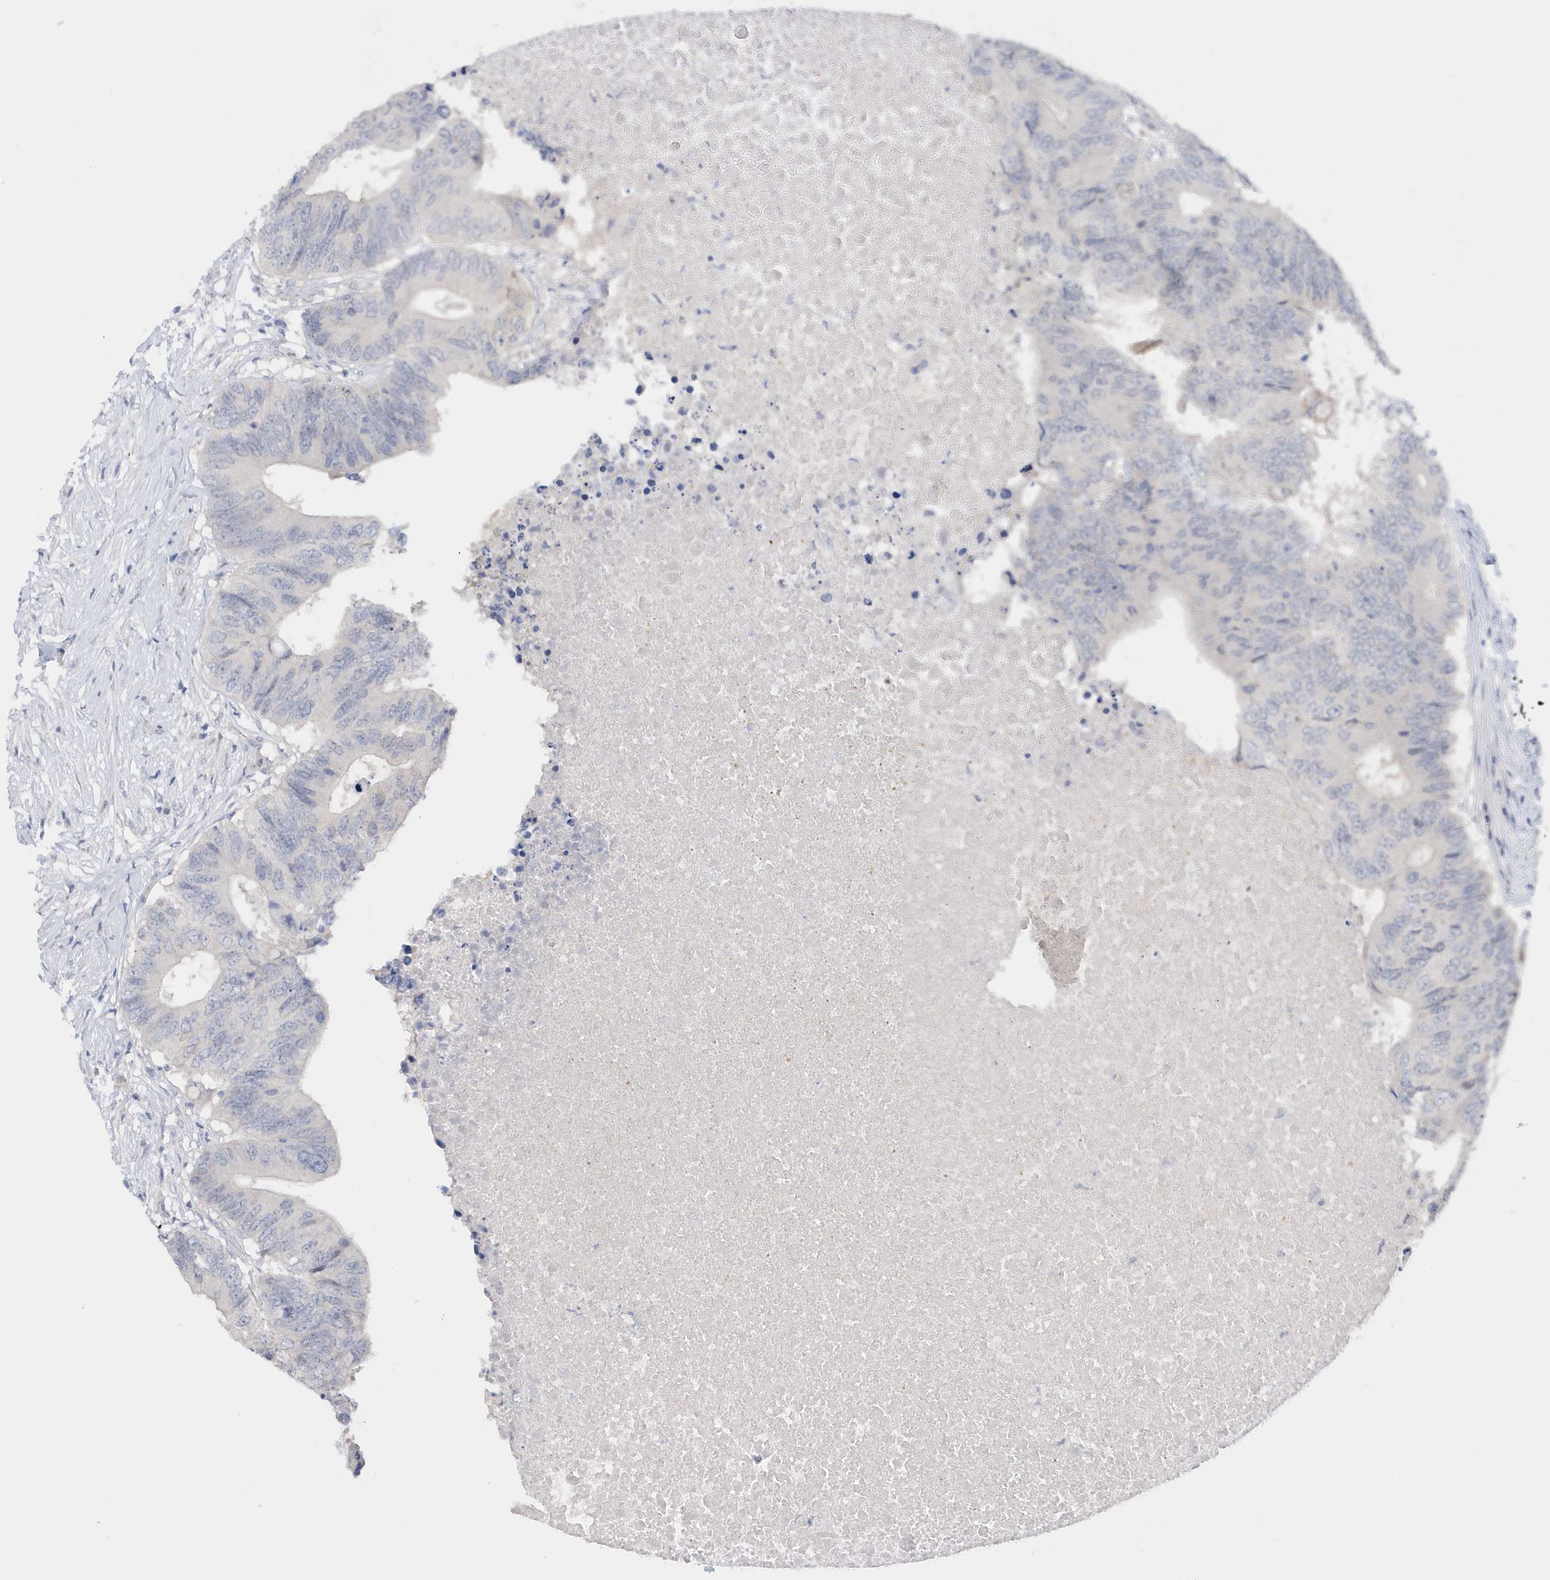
{"staining": {"intensity": "negative", "quantity": "none", "location": "none"}, "tissue": "colorectal cancer", "cell_type": "Tumor cells", "image_type": "cancer", "snomed": [{"axis": "morphology", "description": "Adenocarcinoma, NOS"}, {"axis": "topography", "description": "Colon"}], "caption": "Colorectal cancer was stained to show a protein in brown. There is no significant expression in tumor cells. (Stains: DAB immunohistochemistry (IHC) with hematoxylin counter stain, Microscopy: brightfield microscopy at high magnification).", "gene": "RPE", "patient": {"sex": "male", "age": 71}}